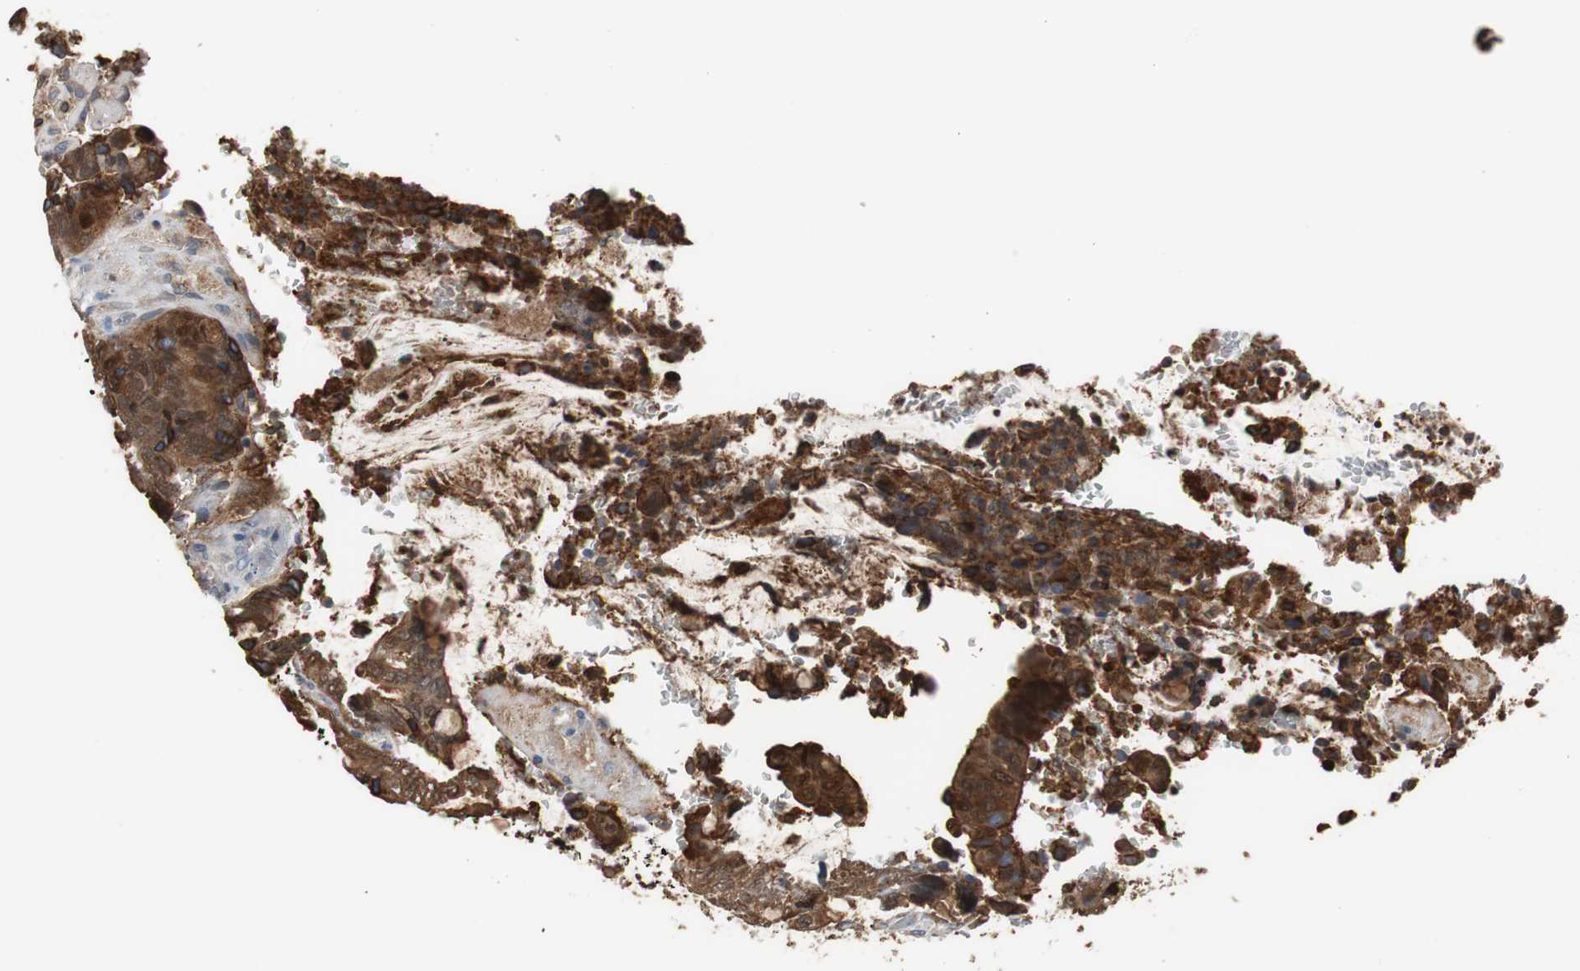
{"staining": {"intensity": "strong", "quantity": ">75%", "location": "cytoplasmic/membranous"}, "tissue": "colorectal cancer", "cell_type": "Tumor cells", "image_type": "cancer", "snomed": [{"axis": "morphology", "description": "Normal tissue, NOS"}, {"axis": "morphology", "description": "Adenocarcinoma, NOS"}, {"axis": "topography", "description": "Rectum"}, {"axis": "topography", "description": "Peripheral nerve tissue"}], "caption": "A photomicrograph of human colorectal adenocarcinoma stained for a protein displays strong cytoplasmic/membranous brown staining in tumor cells.", "gene": "ANXA4", "patient": {"sex": "male", "age": 92}}